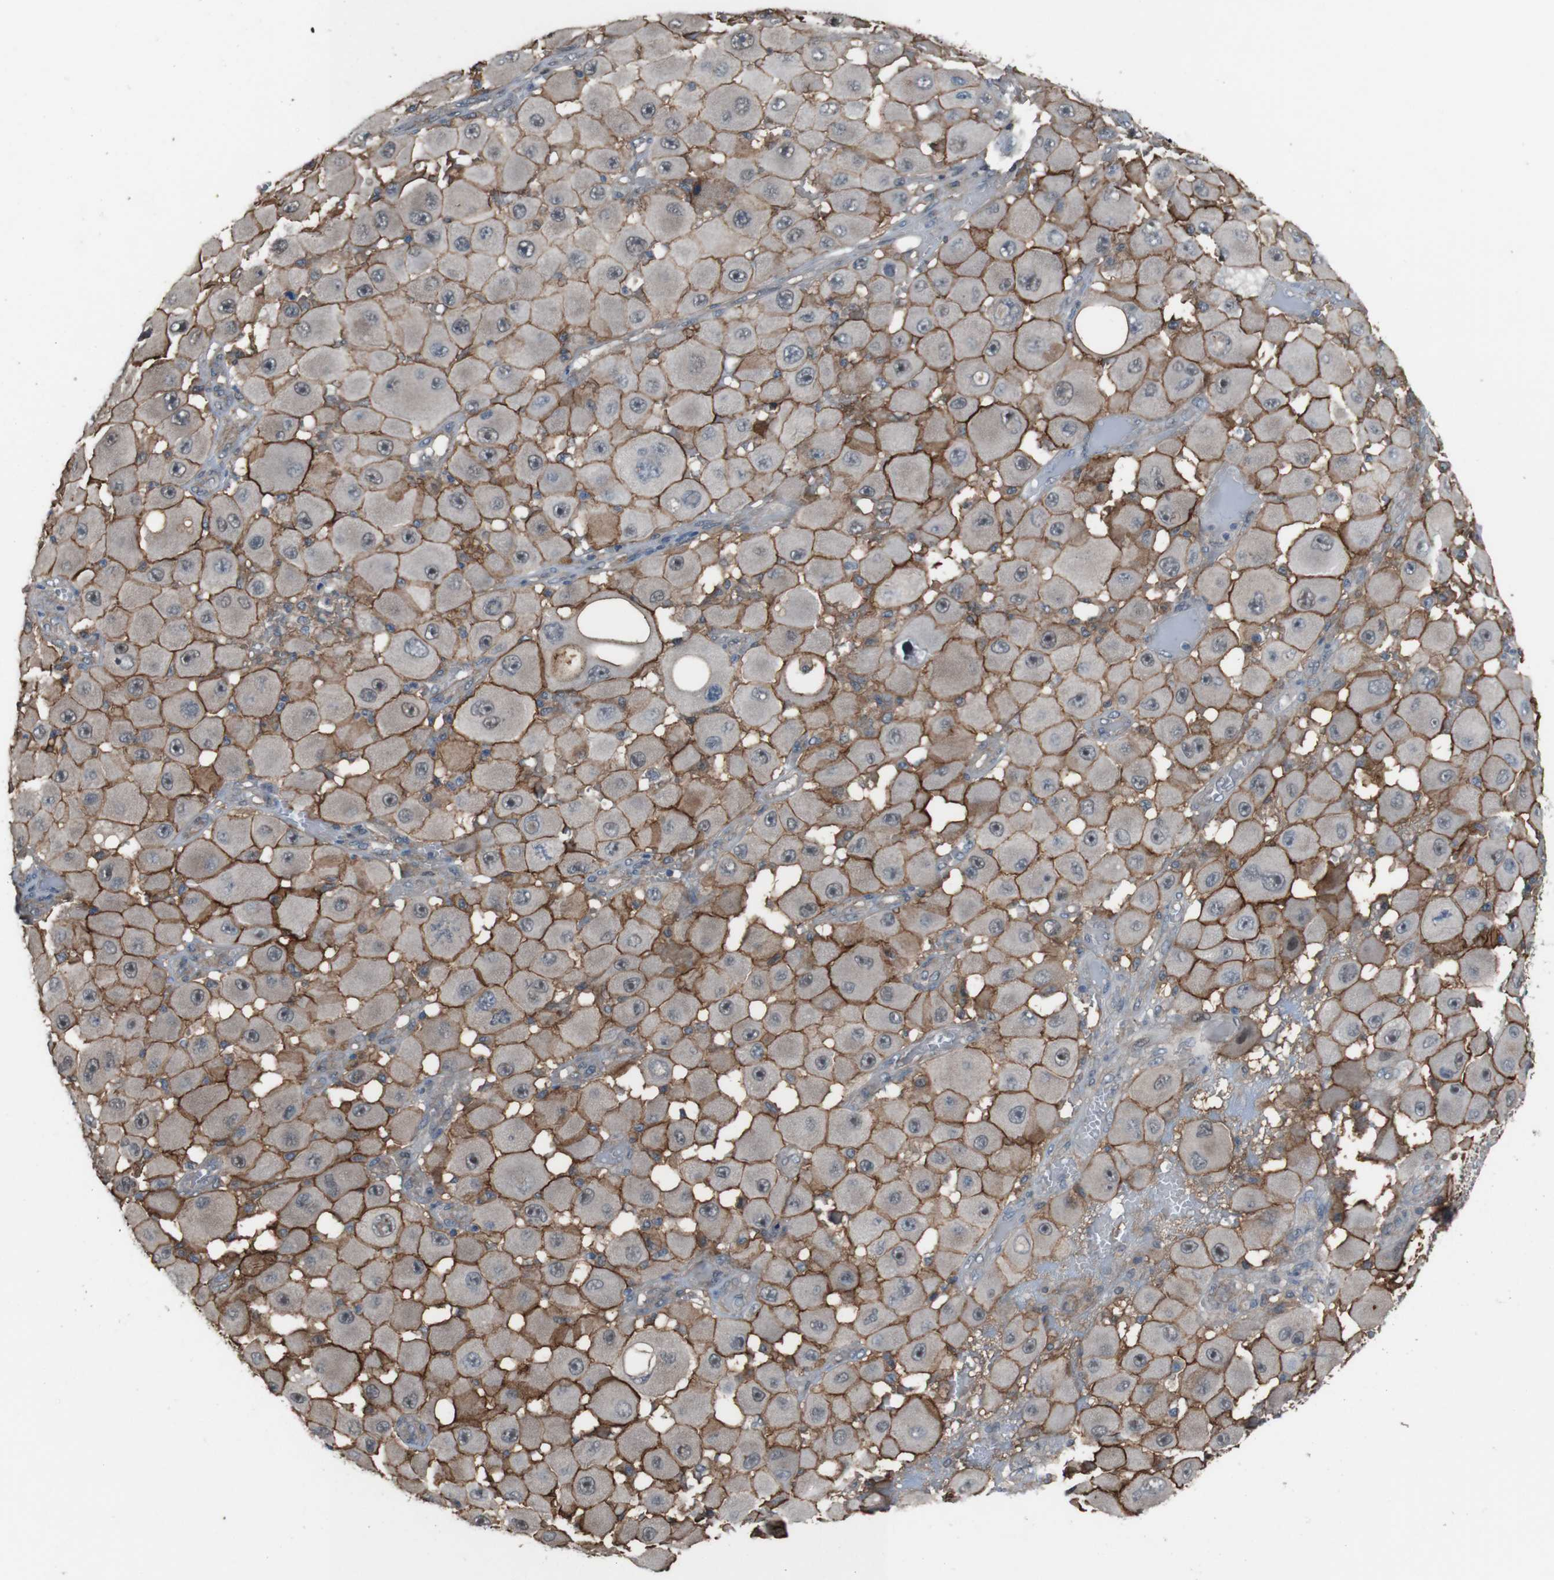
{"staining": {"intensity": "moderate", "quantity": ">75%", "location": "cytoplasmic/membranous"}, "tissue": "melanoma", "cell_type": "Tumor cells", "image_type": "cancer", "snomed": [{"axis": "morphology", "description": "Malignant melanoma, NOS"}, {"axis": "topography", "description": "Skin"}], "caption": "Melanoma stained for a protein displays moderate cytoplasmic/membranous positivity in tumor cells. The staining was performed using DAB, with brown indicating positive protein expression. Nuclei are stained blue with hematoxylin.", "gene": "ATP2B1", "patient": {"sex": "female", "age": 81}}